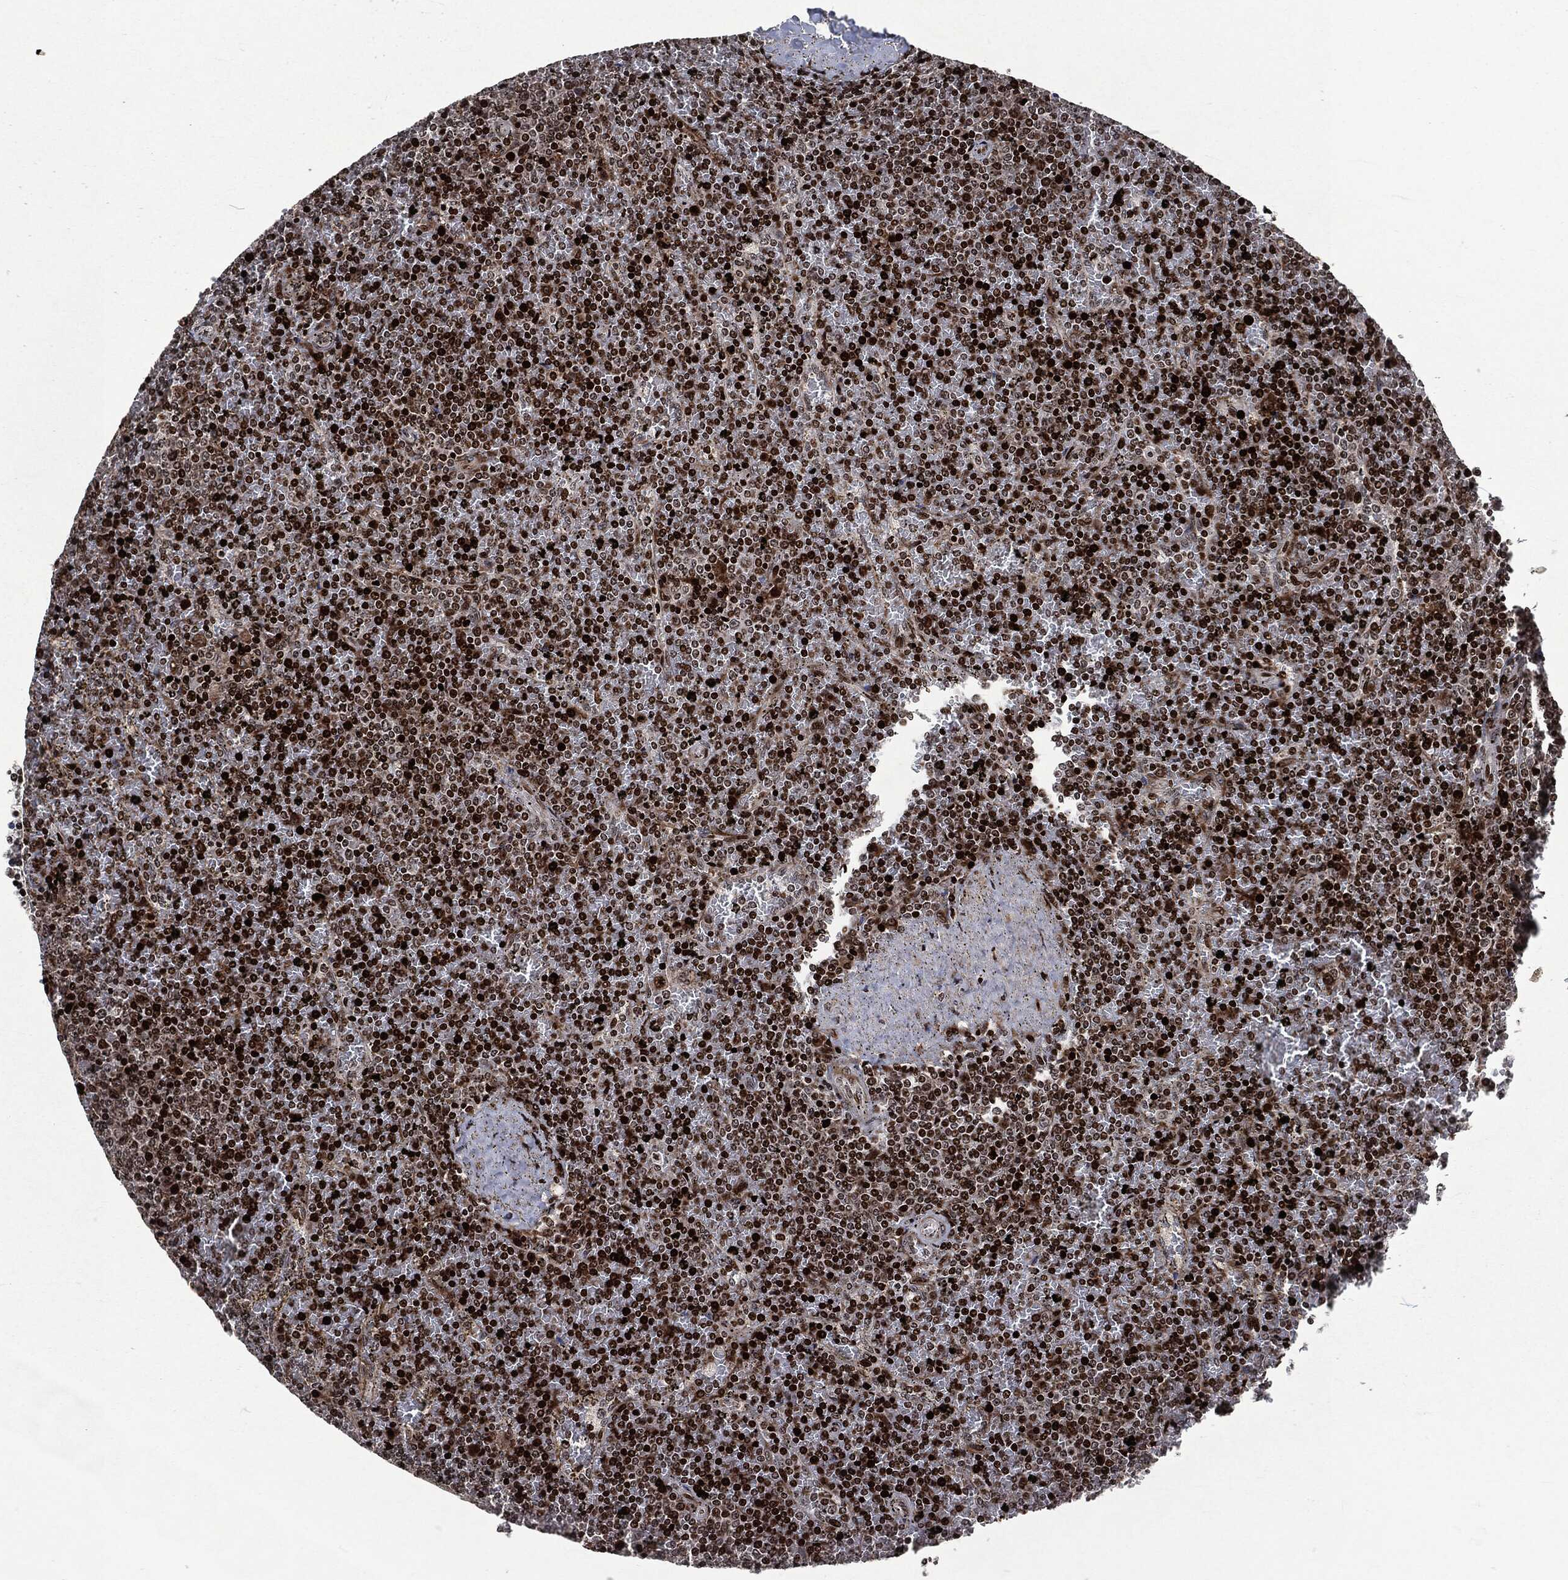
{"staining": {"intensity": "strong", "quantity": "25%-75%", "location": "nuclear"}, "tissue": "lymphoma", "cell_type": "Tumor cells", "image_type": "cancer", "snomed": [{"axis": "morphology", "description": "Malignant lymphoma, non-Hodgkin's type, Low grade"}, {"axis": "topography", "description": "Spleen"}], "caption": "A photomicrograph showing strong nuclear expression in approximately 25%-75% of tumor cells in lymphoma, as visualized by brown immunohistochemical staining.", "gene": "EGFR", "patient": {"sex": "female", "age": 77}}